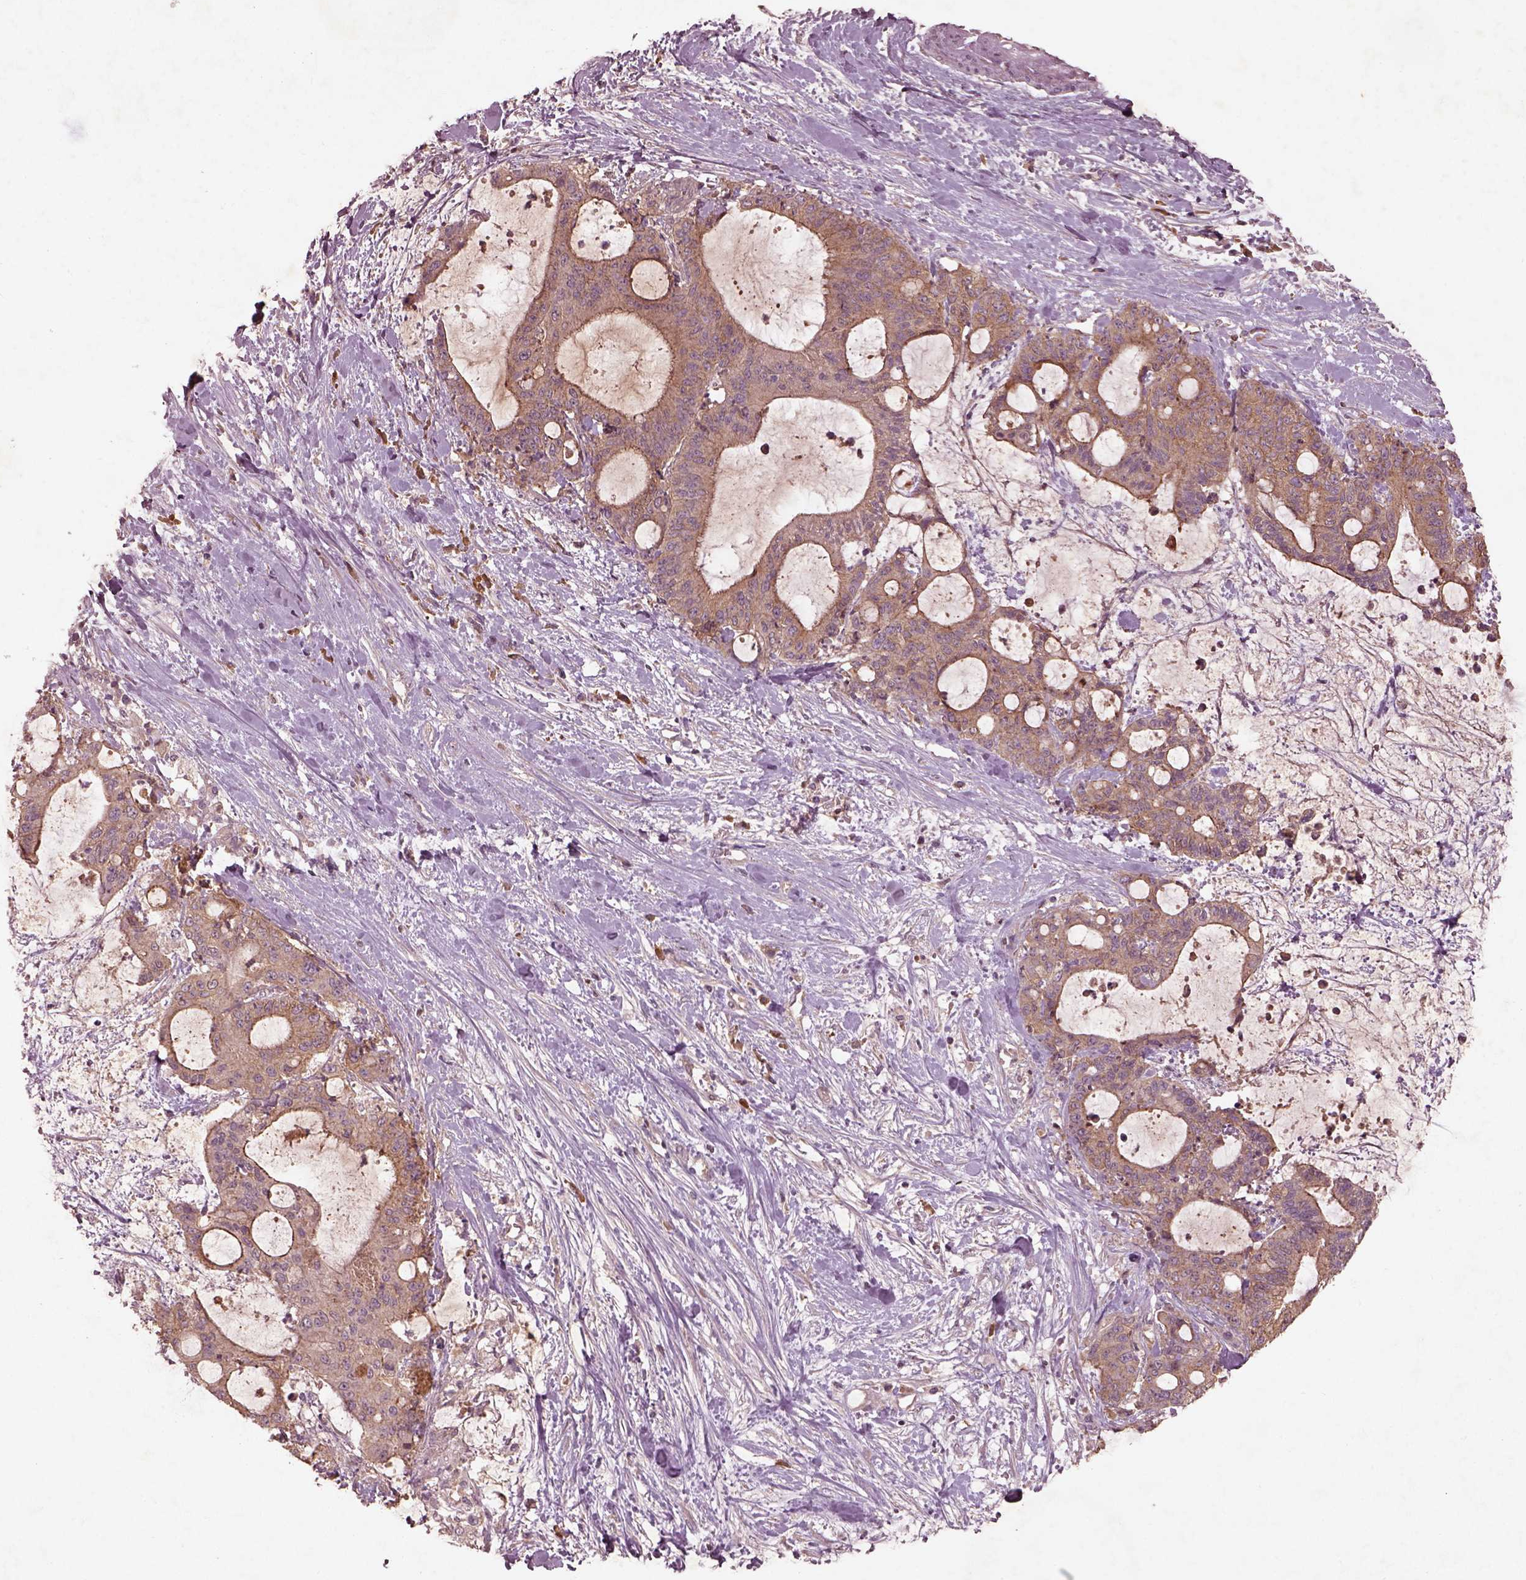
{"staining": {"intensity": "moderate", "quantity": ">75%", "location": "cytoplasmic/membranous"}, "tissue": "liver cancer", "cell_type": "Tumor cells", "image_type": "cancer", "snomed": [{"axis": "morphology", "description": "Cholangiocarcinoma"}, {"axis": "topography", "description": "Liver"}], "caption": "An image of human cholangiocarcinoma (liver) stained for a protein shows moderate cytoplasmic/membranous brown staining in tumor cells.", "gene": "FAM234A", "patient": {"sex": "female", "age": 73}}